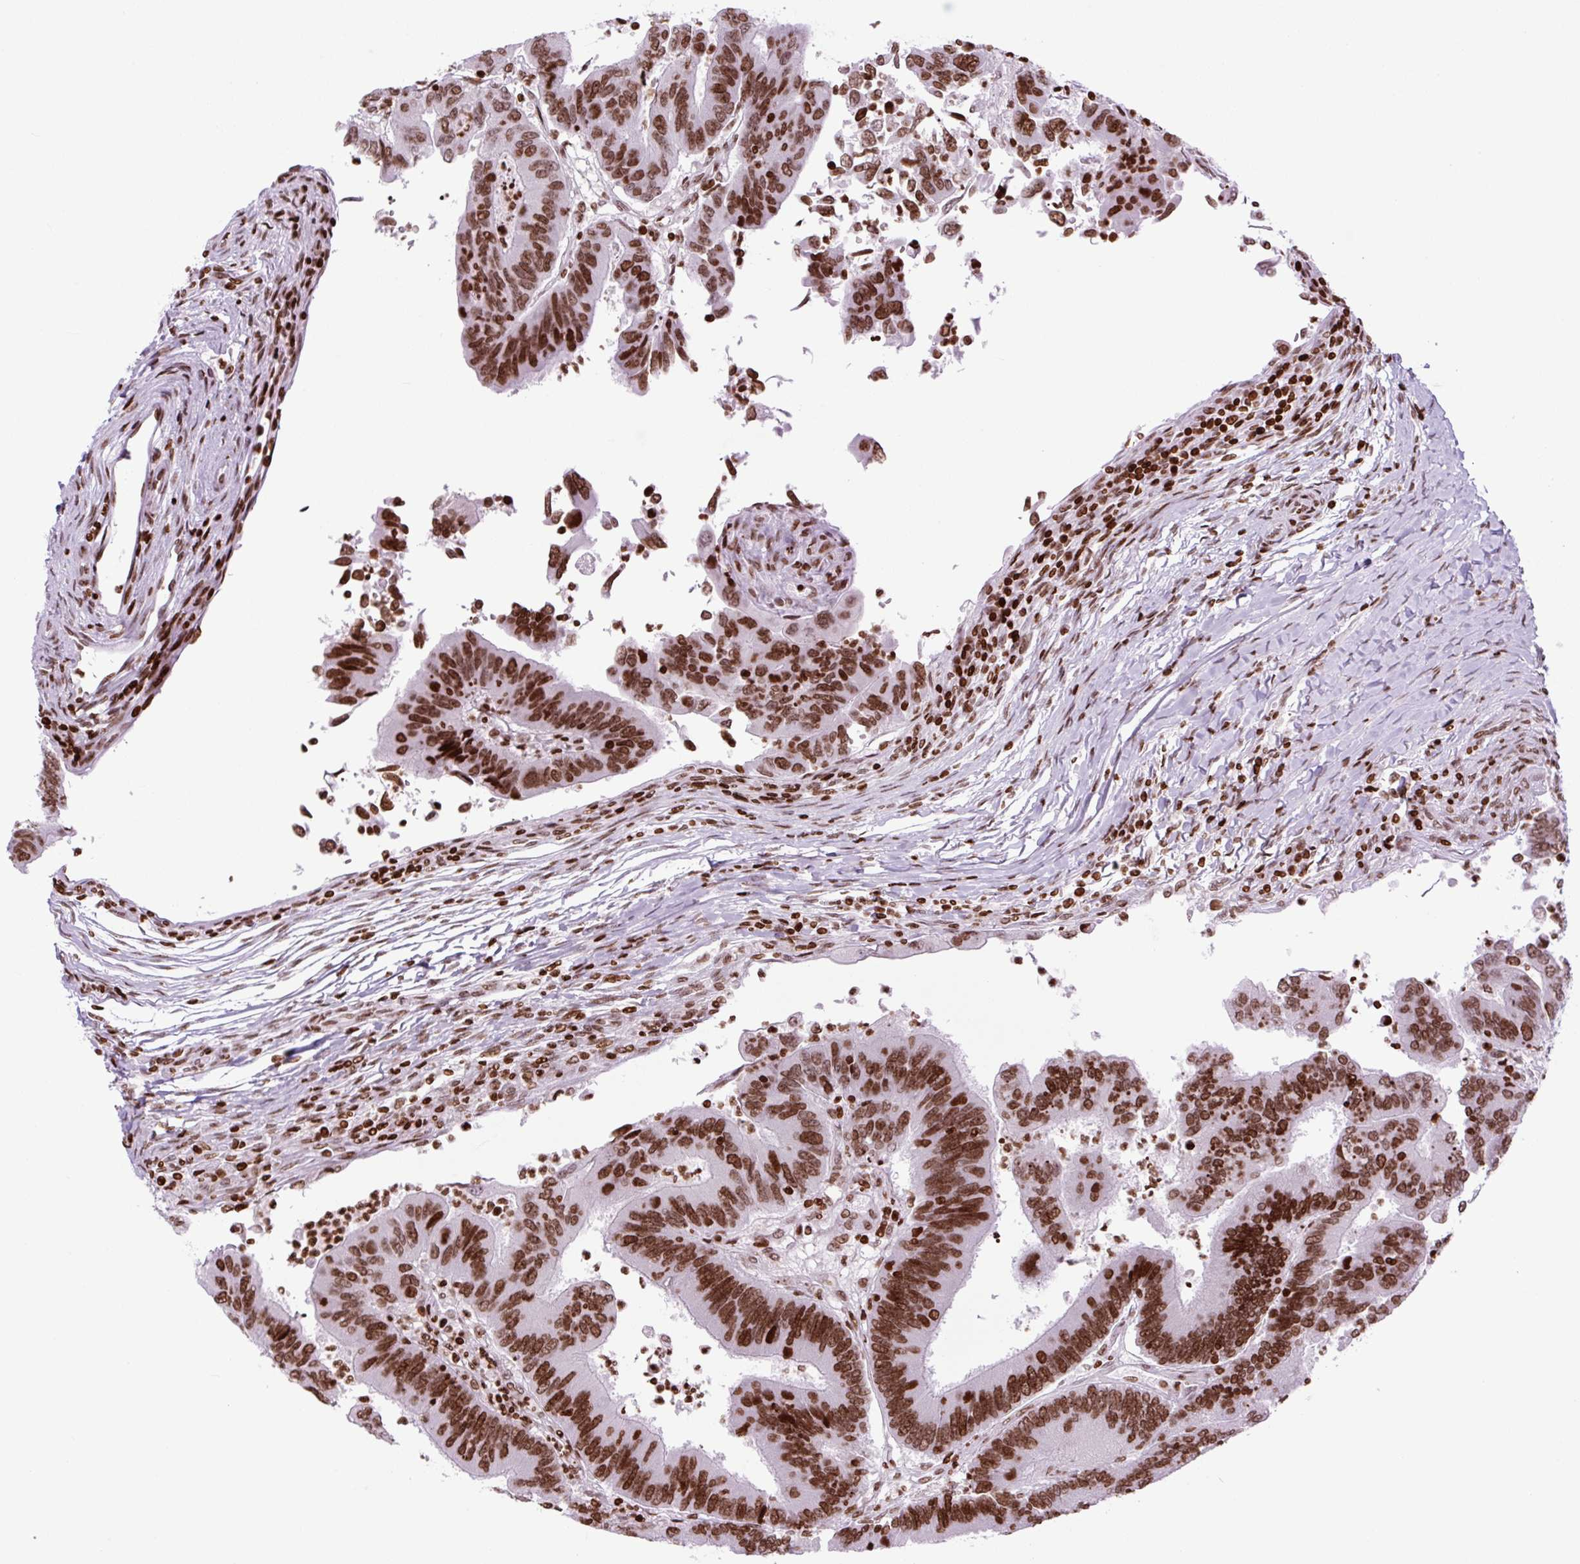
{"staining": {"intensity": "strong", "quantity": ">75%", "location": "nuclear"}, "tissue": "colorectal cancer", "cell_type": "Tumor cells", "image_type": "cancer", "snomed": [{"axis": "morphology", "description": "Adenocarcinoma, NOS"}, {"axis": "topography", "description": "Colon"}], "caption": "This micrograph demonstrates colorectal cancer stained with immunohistochemistry (IHC) to label a protein in brown. The nuclear of tumor cells show strong positivity for the protein. Nuclei are counter-stained blue.", "gene": "H1-3", "patient": {"sex": "female", "age": 67}}